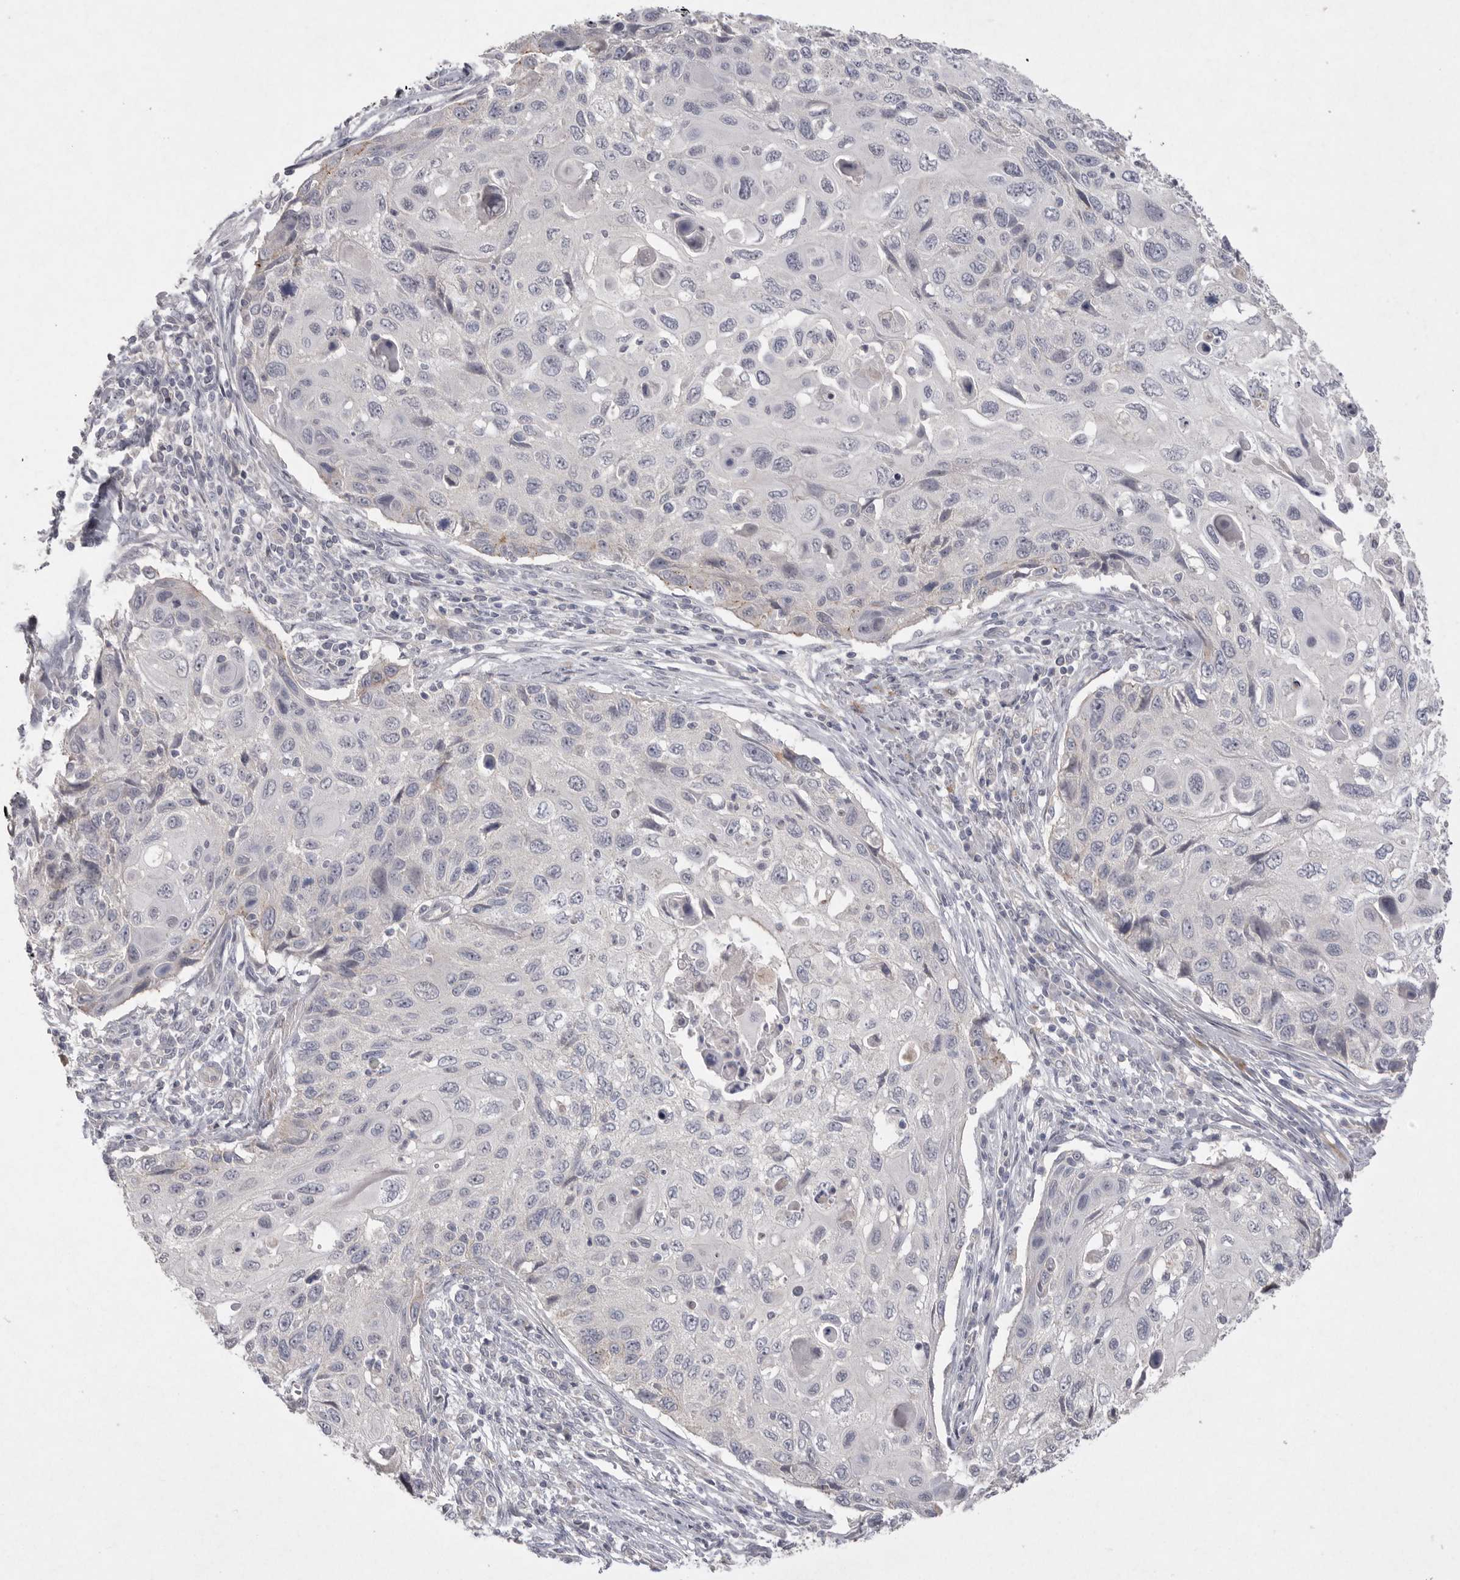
{"staining": {"intensity": "negative", "quantity": "none", "location": "none"}, "tissue": "cervical cancer", "cell_type": "Tumor cells", "image_type": "cancer", "snomed": [{"axis": "morphology", "description": "Squamous cell carcinoma, NOS"}, {"axis": "topography", "description": "Cervix"}], "caption": "The photomicrograph reveals no significant positivity in tumor cells of cervical squamous cell carcinoma.", "gene": "VANGL2", "patient": {"sex": "female", "age": 70}}